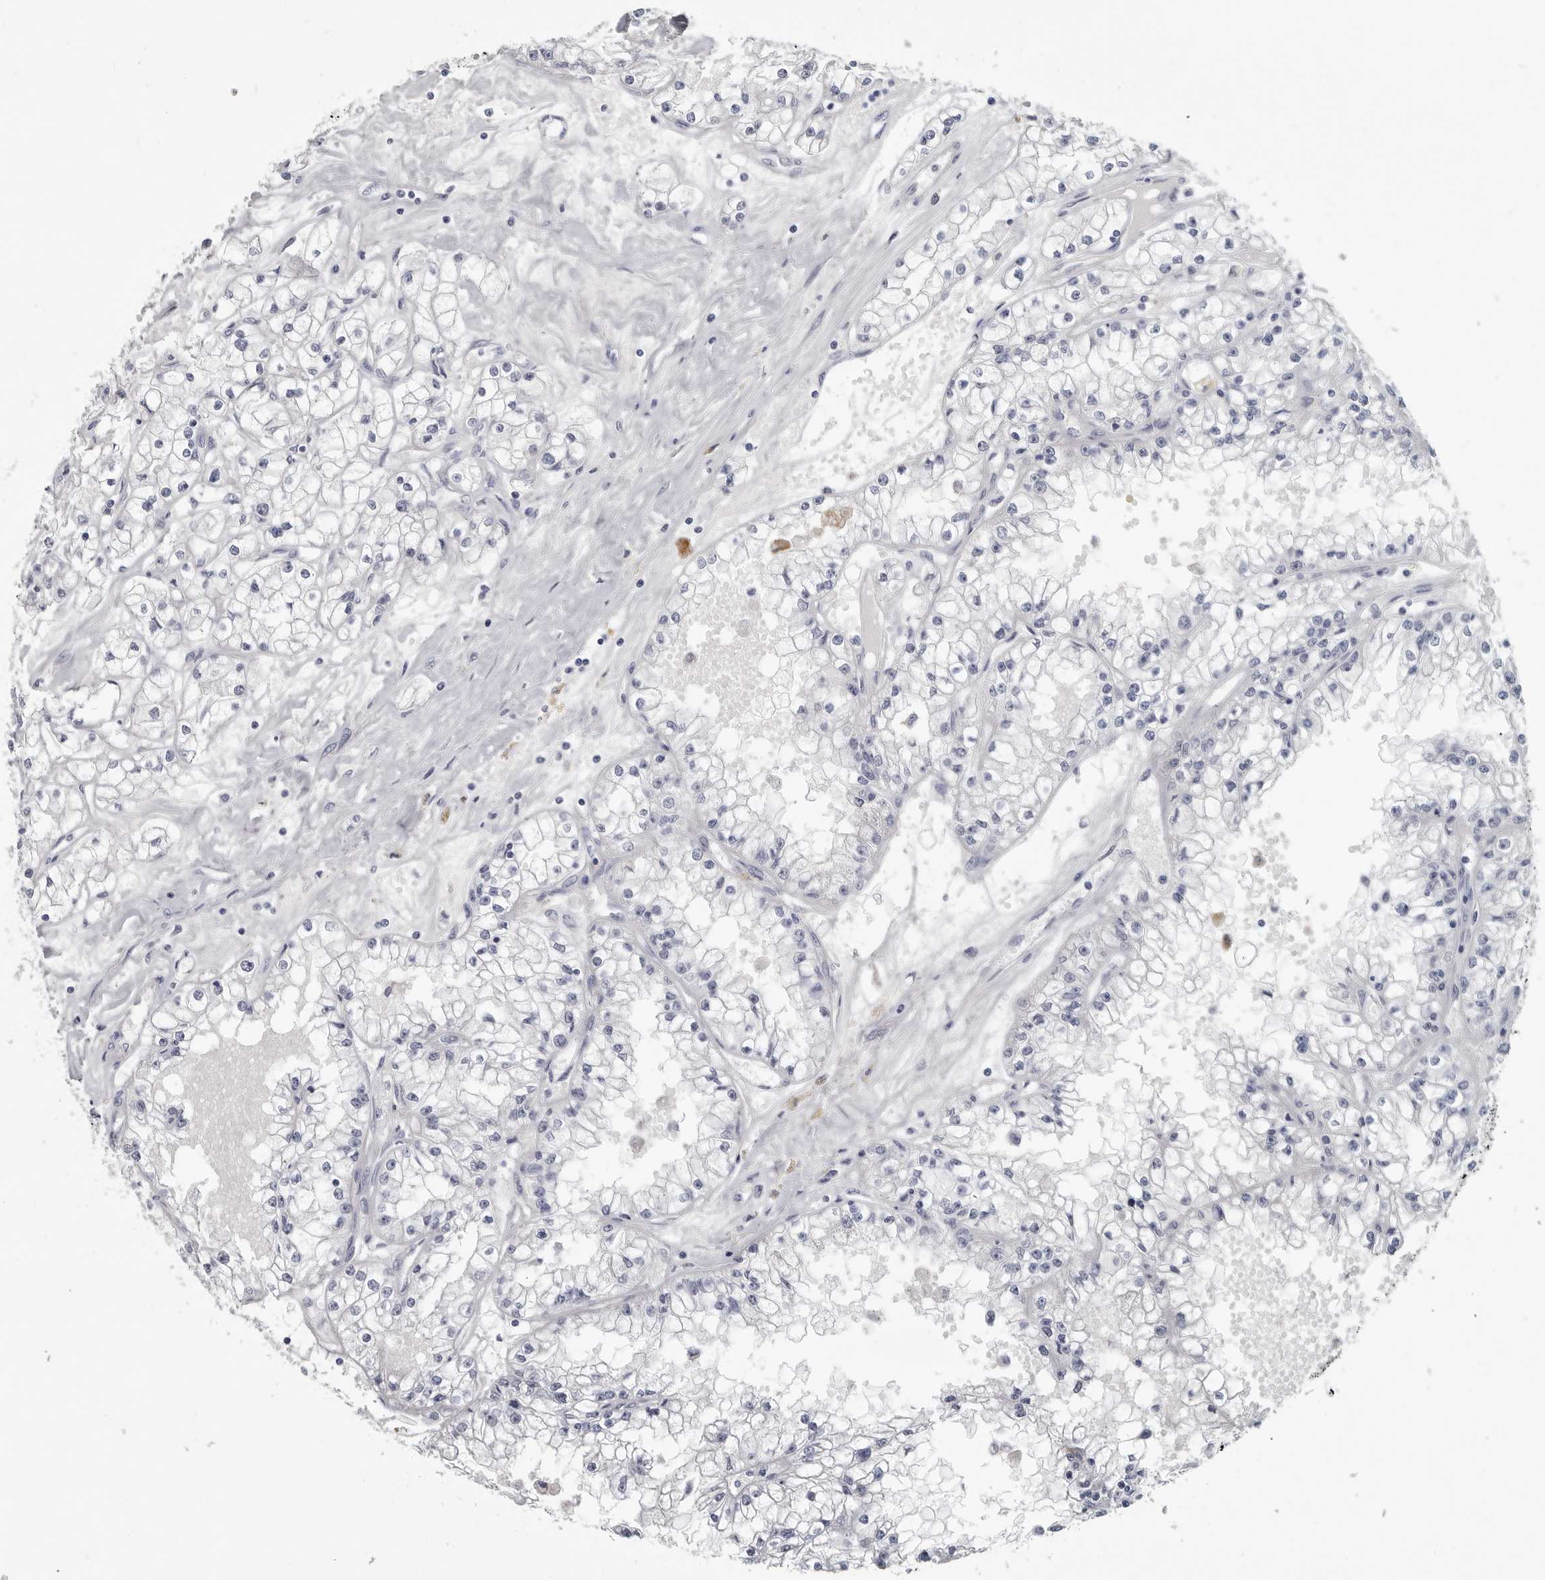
{"staining": {"intensity": "negative", "quantity": "none", "location": "none"}, "tissue": "renal cancer", "cell_type": "Tumor cells", "image_type": "cancer", "snomed": [{"axis": "morphology", "description": "Adenocarcinoma, NOS"}, {"axis": "topography", "description": "Kidney"}], "caption": "Tumor cells show no significant protein positivity in renal adenocarcinoma.", "gene": "WRAP73", "patient": {"sex": "male", "age": 56}}